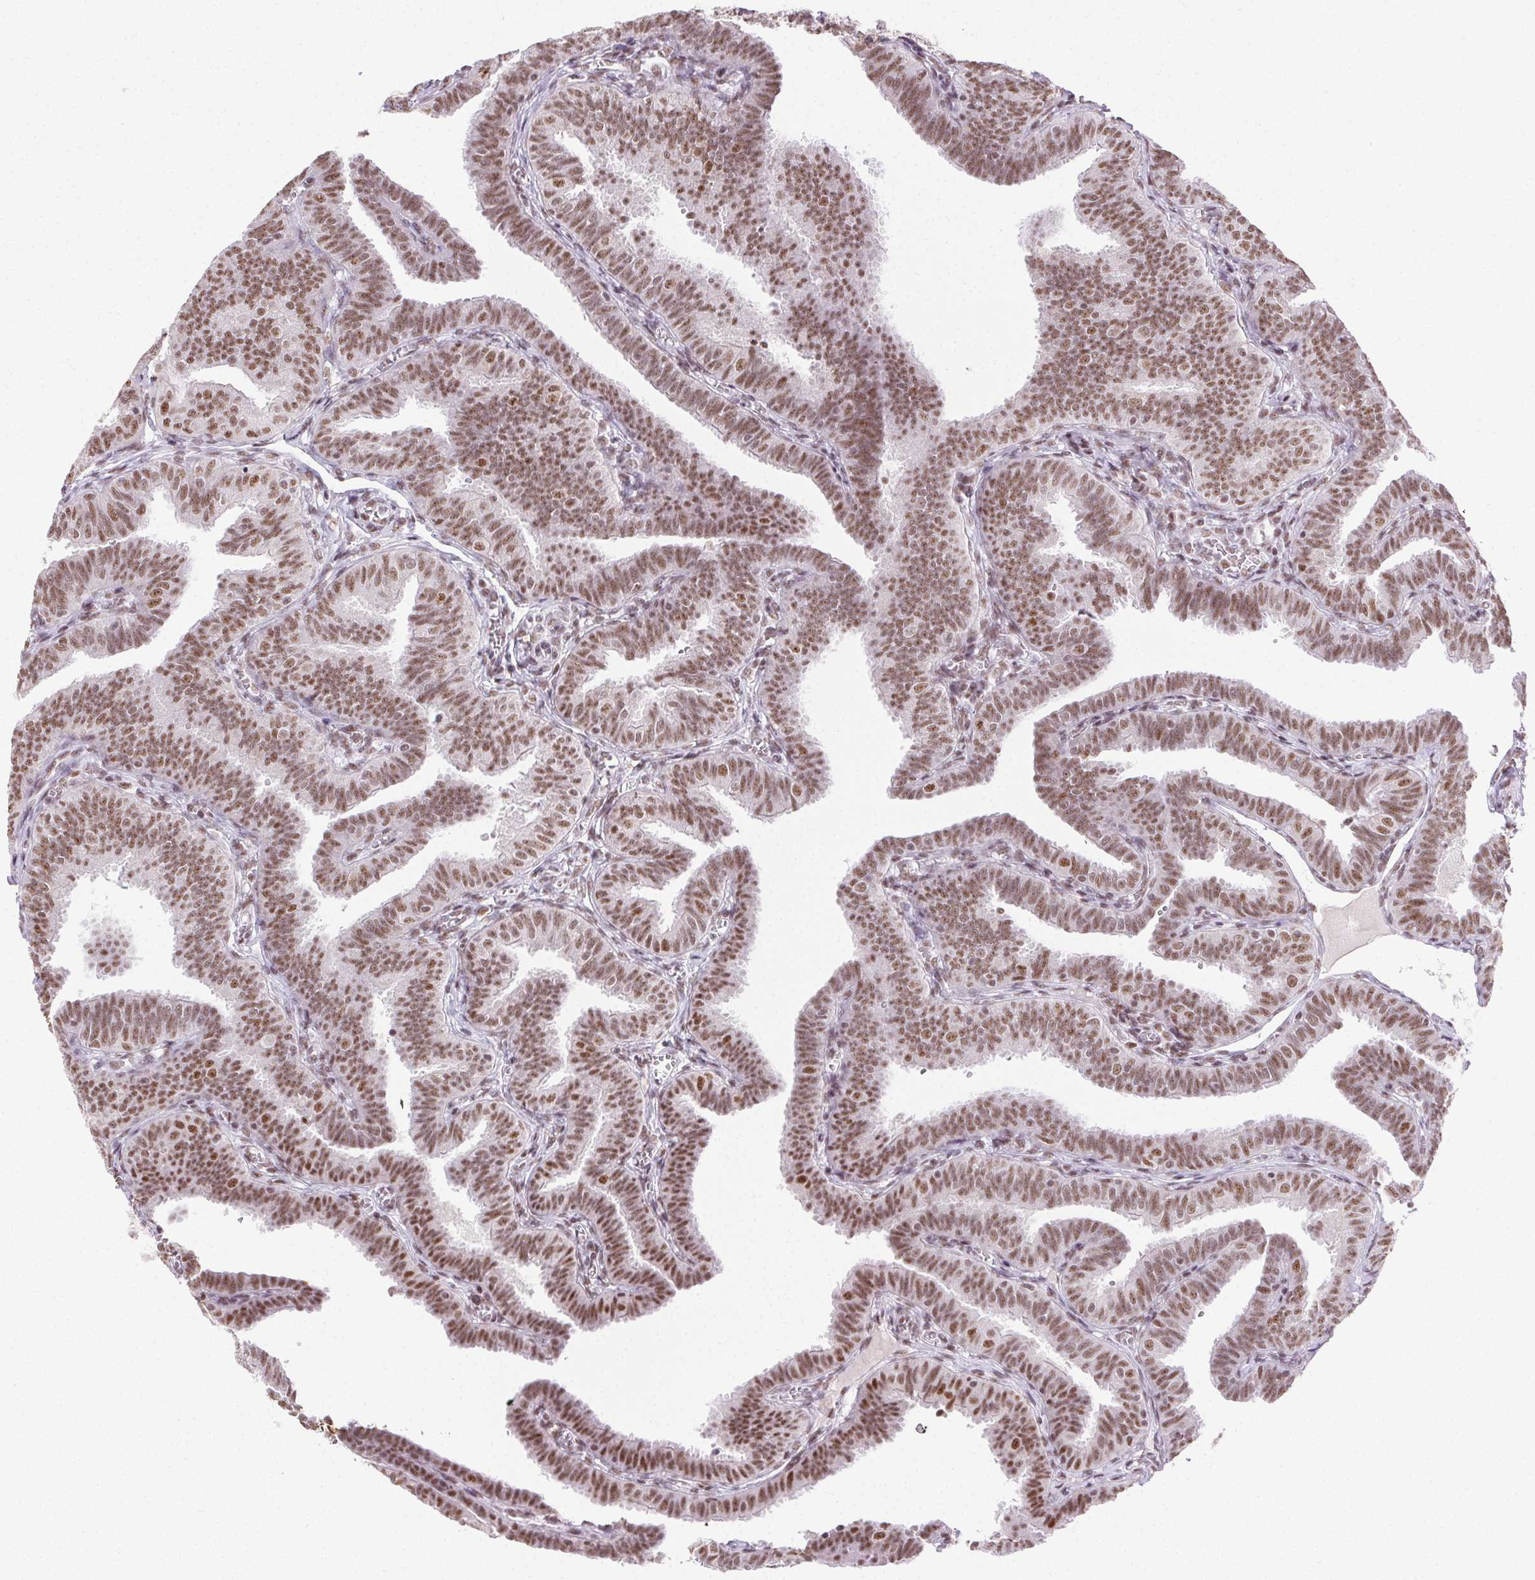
{"staining": {"intensity": "moderate", "quantity": ">75%", "location": "nuclear"}, "tissue": "fallopian tube", "cell_type": "Glandular cells", "image_type": "normal", "snomed": [{"axis": "morphology", "description": "Normal tissue, NOS"}, {"axis": "topography", "description": "Fallopian tube"}], "caption": "Glandular cells show medium levels of moderate nuclear staining in approximately >75% of cells in benign fallopian tube.", "gene": "TRA2B", "patient": {"sex": "female", "age": 25}}